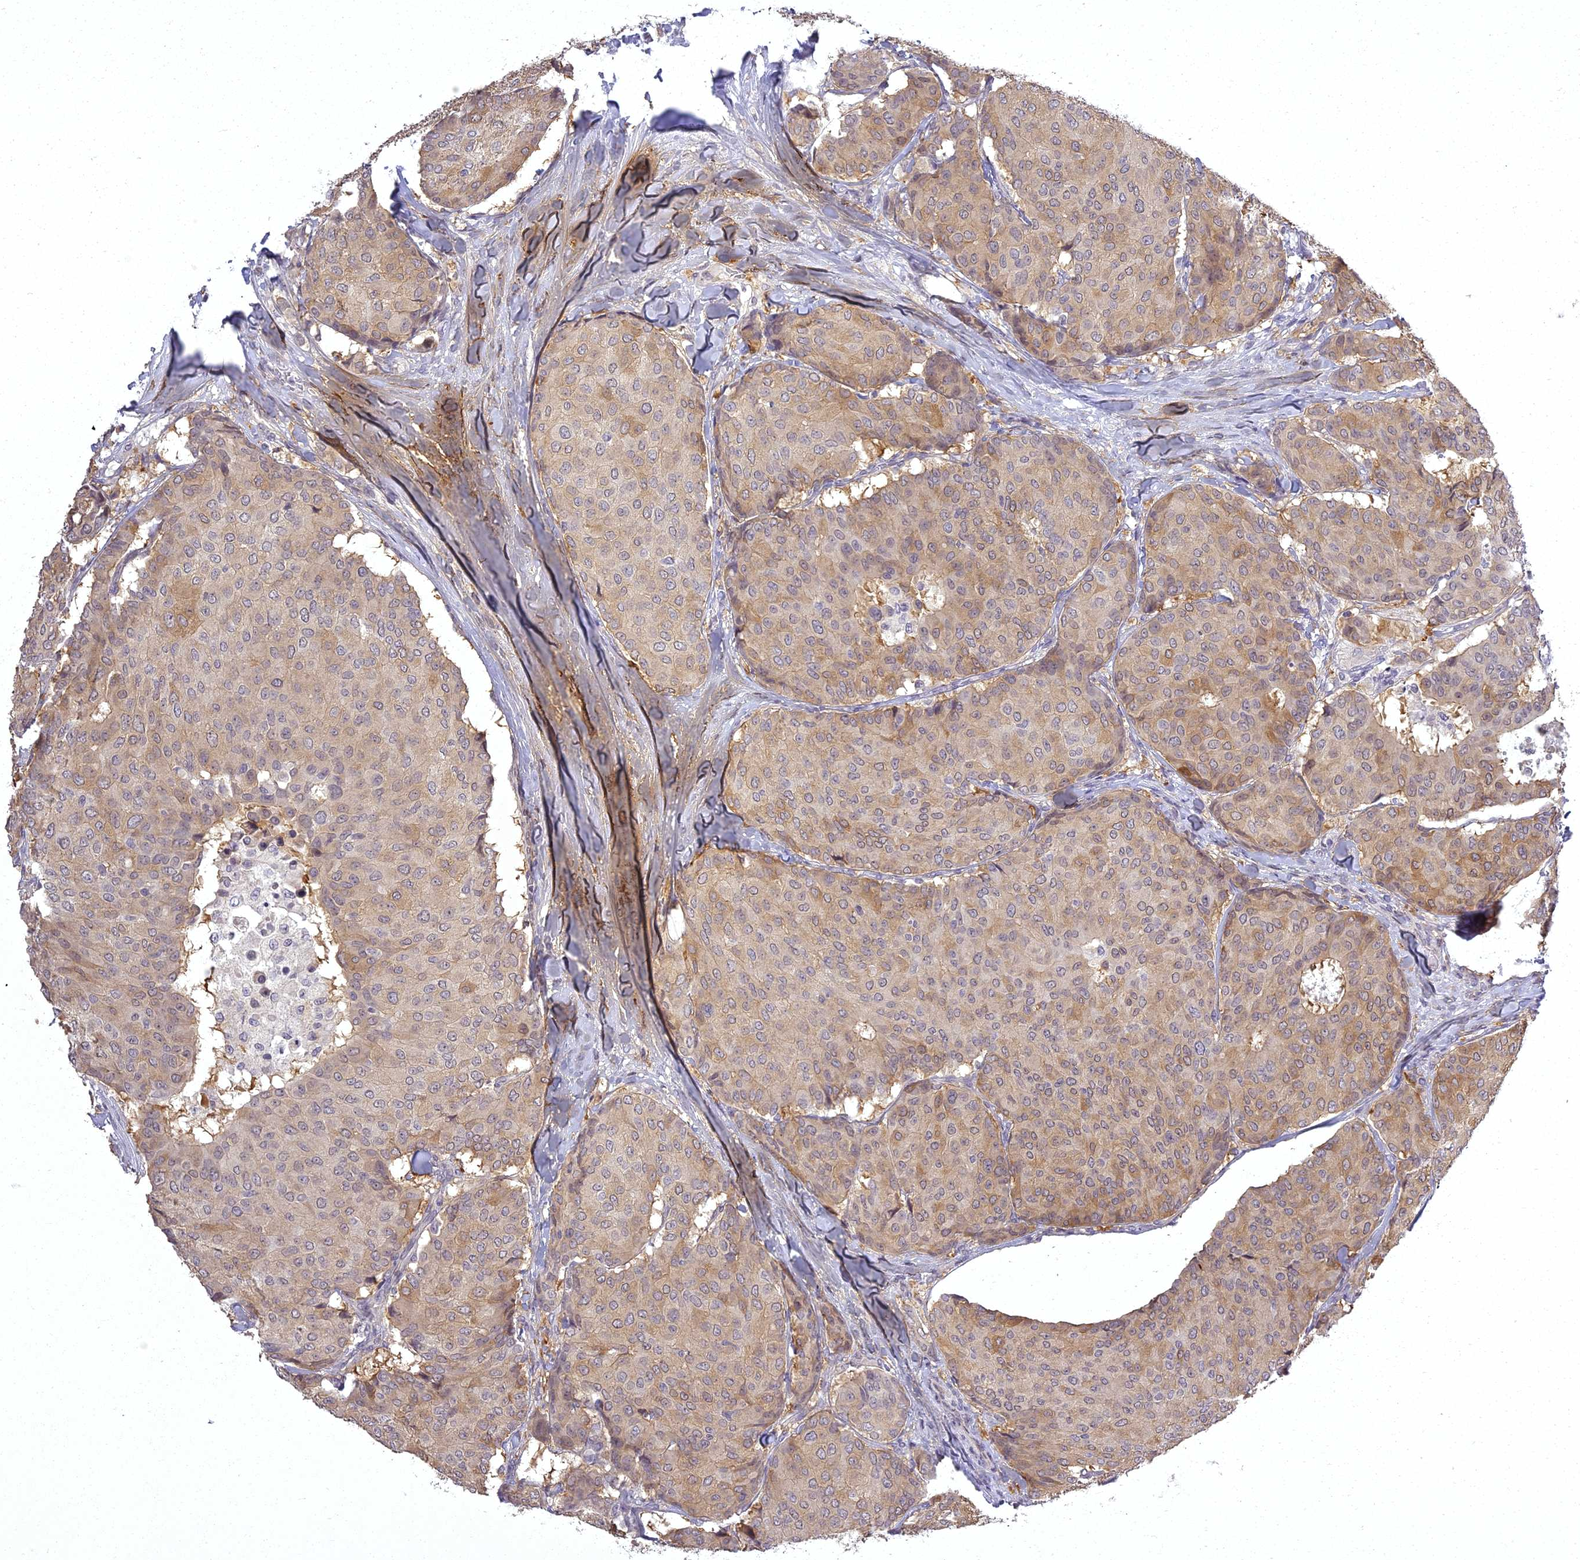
{"staining": {"intensity": "moderate", "quantity": "<25%", "location": "cytoplasmic/membranous"}, "tissue": "breast cancer", "cell_type": "Tumor cells", "image_type": "cancer", "snomed": [{"axis": "morphology", "description": "Duct carcinoma"}, {"axis": "topography", "description": "Breast"}], "caption": "Protein analysis of breast cancer tissue exhibits moderate cytoplasmic/membranous positivity in approximately <25% of tumor cells. (brown staining indicates protein expression, while blue staining denotes nuclei).", "gene": "ING5", "patient": {"sex": "female", "age": 75}}